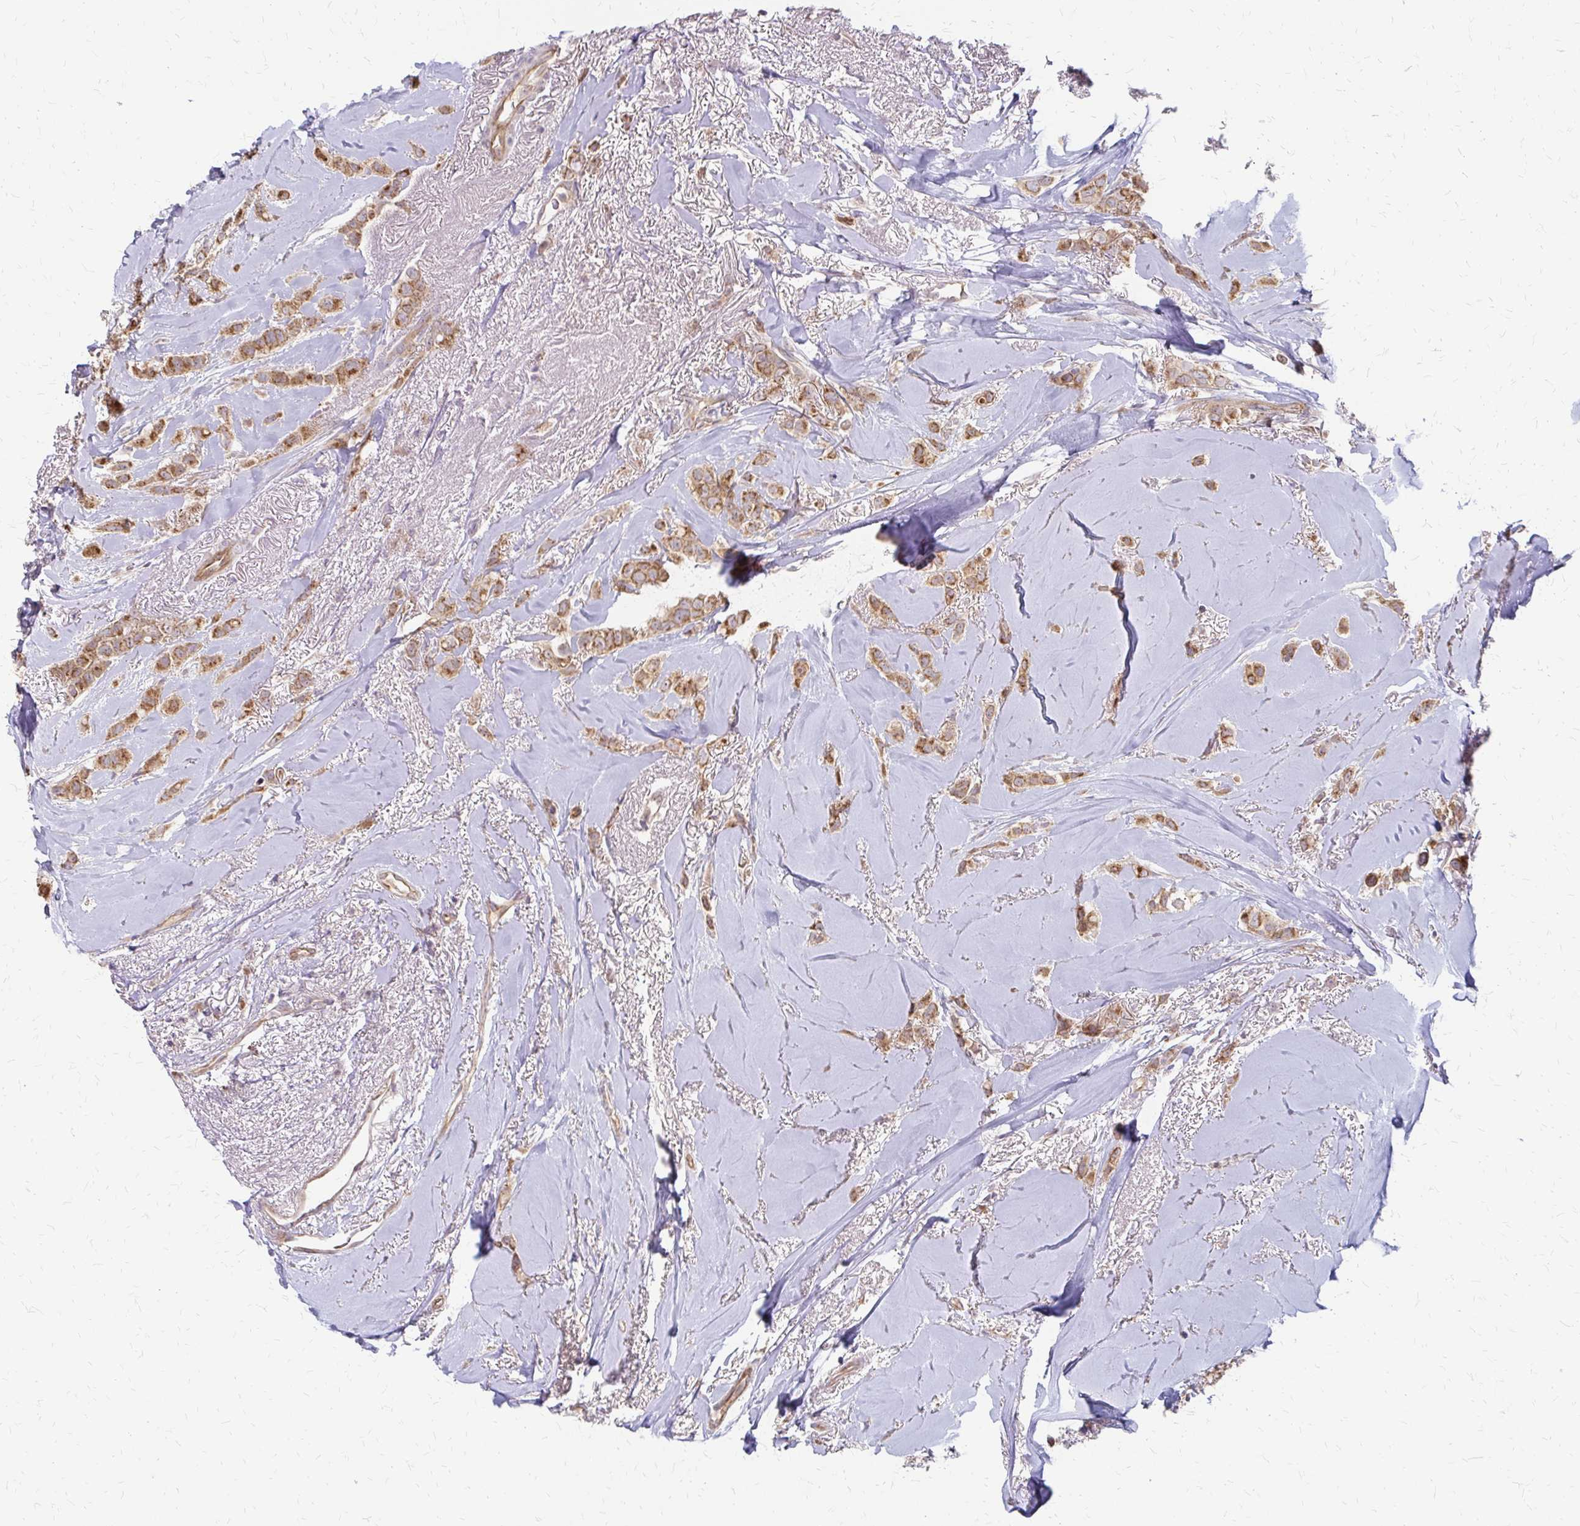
{"staining": {"intensity": "moderate", "quantity": ">75%", "location": "cytoplasmic/membranous"}, "tissue": "breast cancer", "cell_type": "Tumor cells", "image_type": "cancer", "snomed": [{"axis": "morphology", "description": "Lobular carcinoma"}, {"axis": "topography", "description": "Breast"}], "caption": "IHC of human lobular carcinoma (breast) shows medium levels of moderate cytoplasmic/membranous staining in approximately >75% of tumor cells. The staining is performed using DAB (3,3'-diaminobenzidine) brown chromogen to label protein expression. The nuclei are counter-stained blue using hematoxylin.", "gene": "ZNF383", "patient": {"sex": "female", "age": 66}}